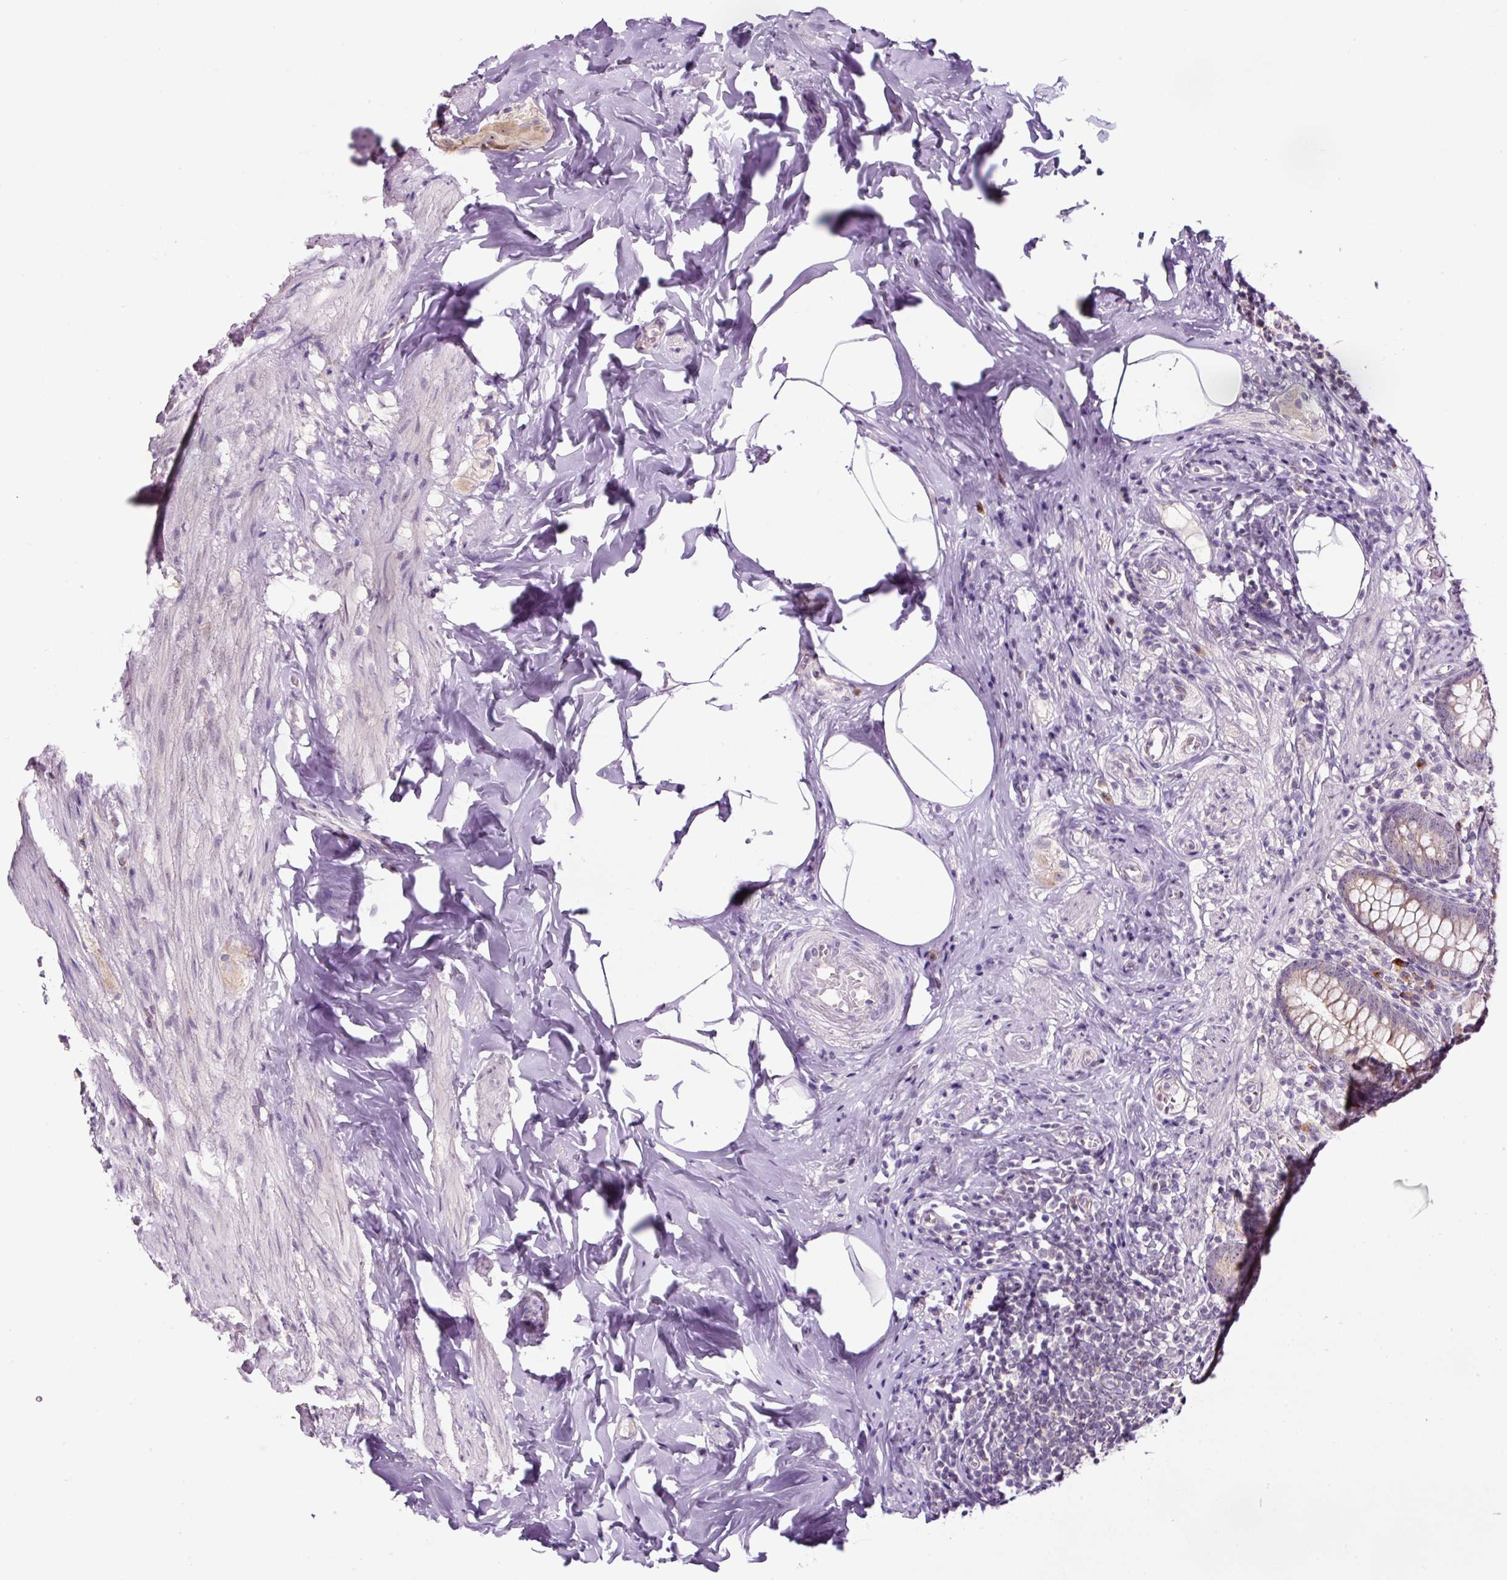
{"staining": {"intensity": "weak", "quantity": ">75%", "location": "cytoplasmic/membranous"}, "tissue": "appendix", "cell_type": "Glandular cells", "image_type": "normal", "snomed": [{"axis": "morphology", "description": "Normal tissue, NOS"}, {"axis": "topography", "description": "Appendix"}], "caption": "Immunohistochemical staining of benign human appendix exhibits weak cytoplasmic/membranous protein positivity in approximately >75% of glandular cells. (DAB (3,3'-diaminobenzidine) IHC with brightfield microscopy, high magnification).", "gene": "NOM1", "patient": {"sex": "male", "age": 55}}